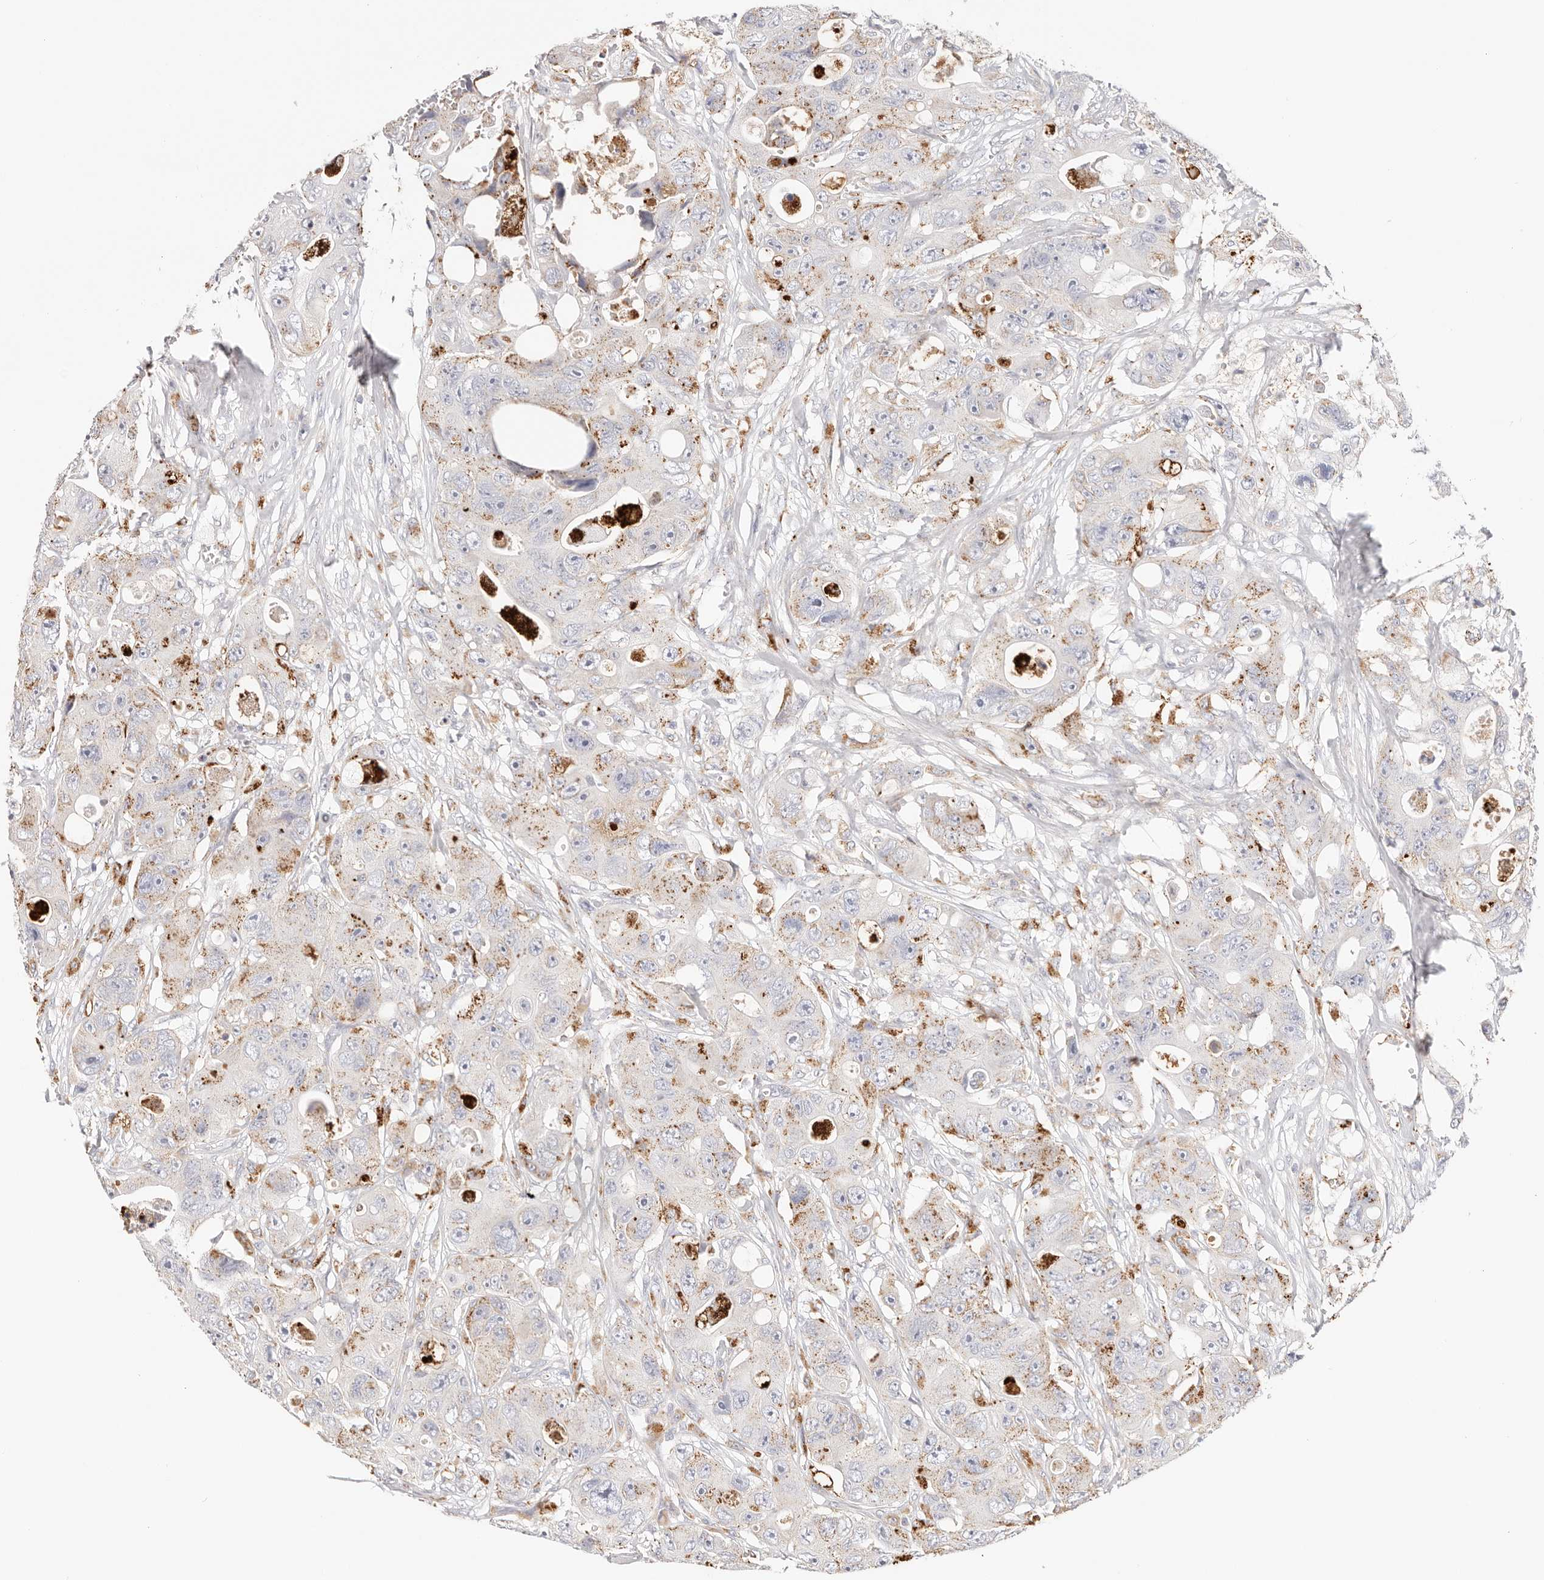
{"staining": {"intensity": "moderate", "quantity": "25%-75%", "location": "cytoplasmic/membranous"}, "tissue": "colorectal cancer", "cell_type": "Tumor cells", "image_type": "cancer", "snomed": [{"axis": "morphology", "description": "Adenocarcinoma, NOS"}, {"axis": "topography", "description": "Colon"}], "caption": "High-power microscopy captured an immunohistochemistry (IHC) image of adenocarcinoma (colorectal), revealing moderate cytoplasmic/membranous positivity in approximately 25%-75% of tumor cells. The staining was performed using DAB (3,3'-diaminobenzidine), with brown indicating positive protein expression. Nuclei are stained blue with hematoxylin.", "gene": "STKLD1", "patient": {"sex": "female", "age": 46}}